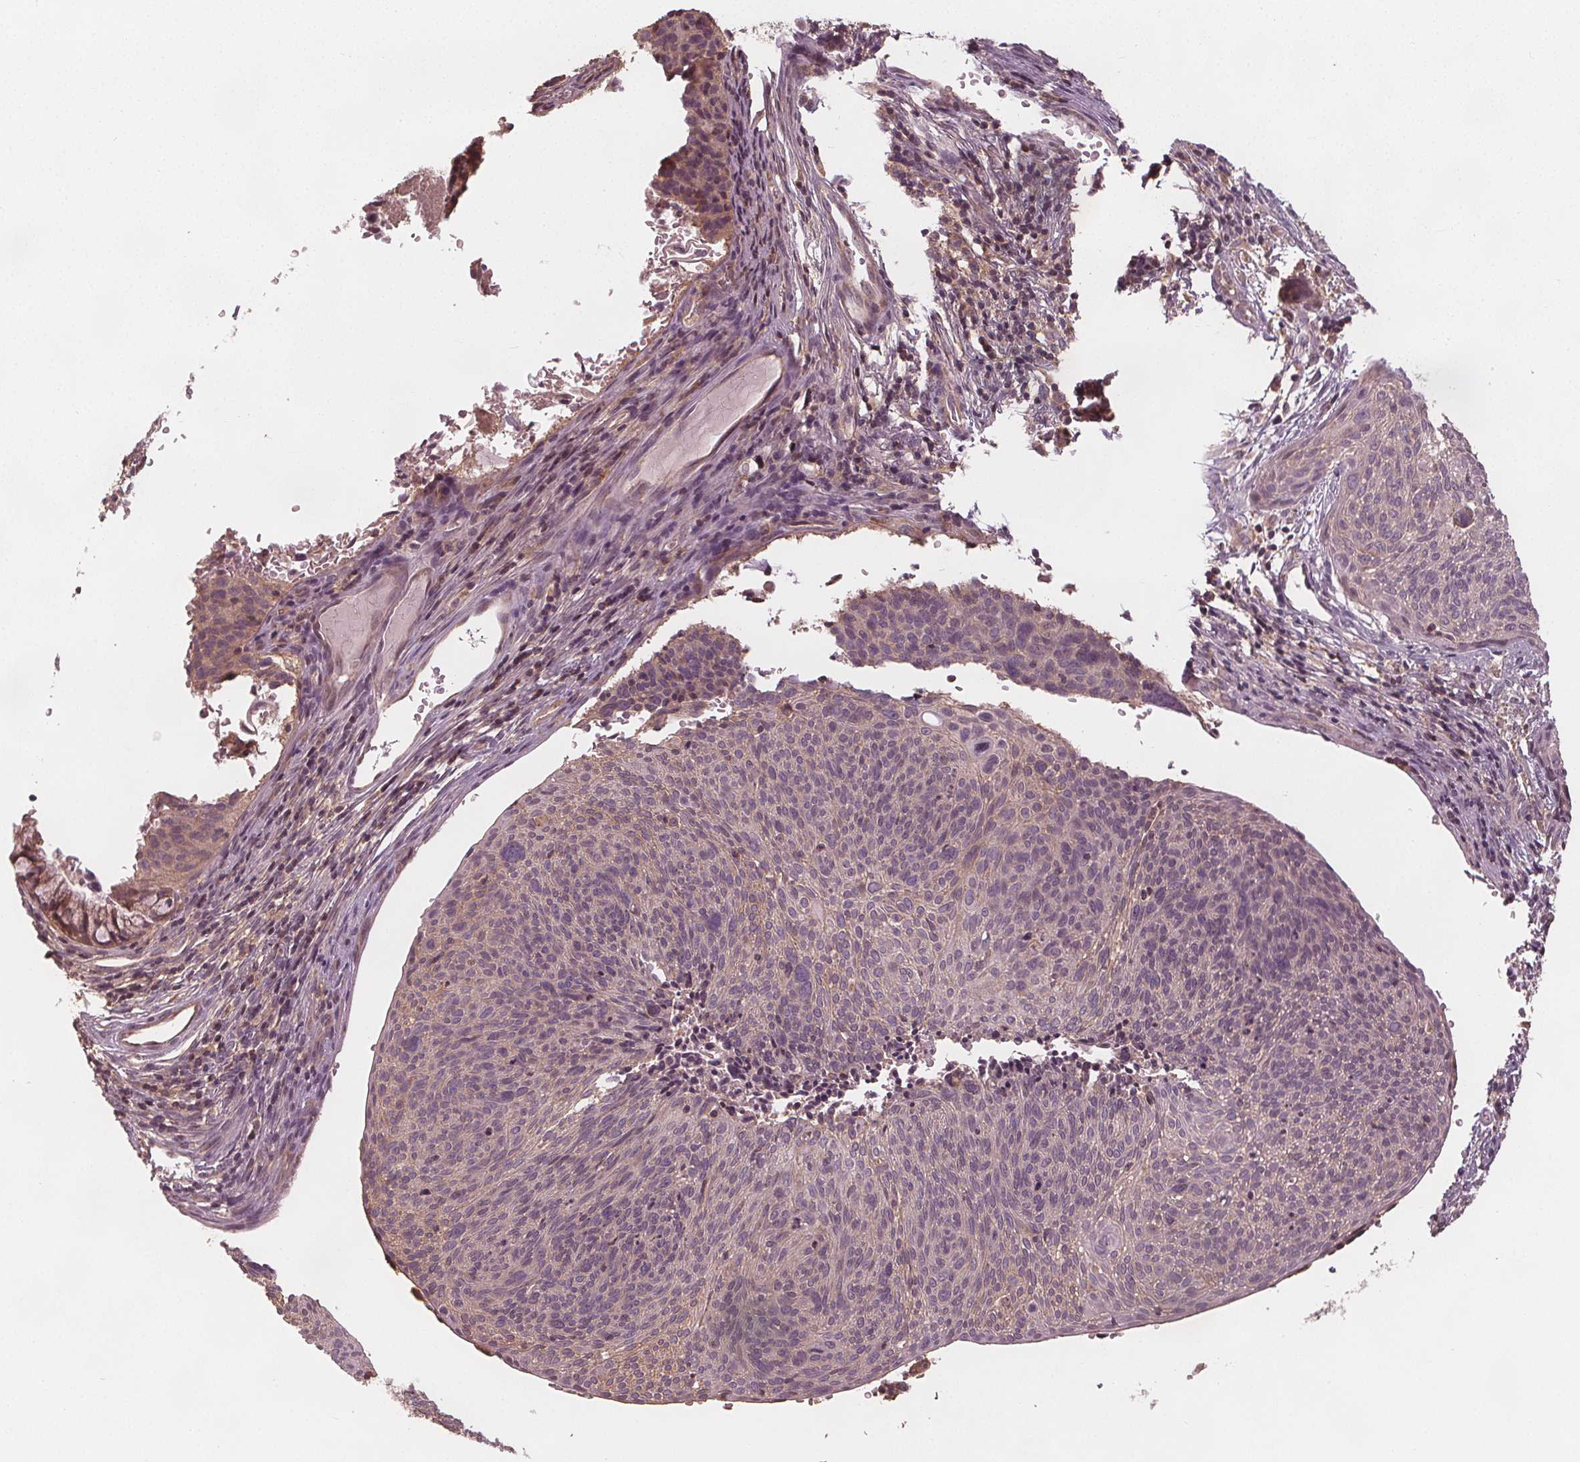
{"staining": {"intensity": "negative", "quantity": "none", "location": "none"}, "tissue": "cervical cancer", "cell_type": "Tumor cells", "image_type": "cancer", "snomed": [{"axis": "morphology", "description": "Squamous cell carcinoma, NOS"}, {"axis": "topography", "description": "Cervix"}], "caption": "Tumor cells show no significant protein positivity in squamous cell carcinoma (cervical).", "gene": "GNB2", "patient": {"sex": "female", "age": 49}}